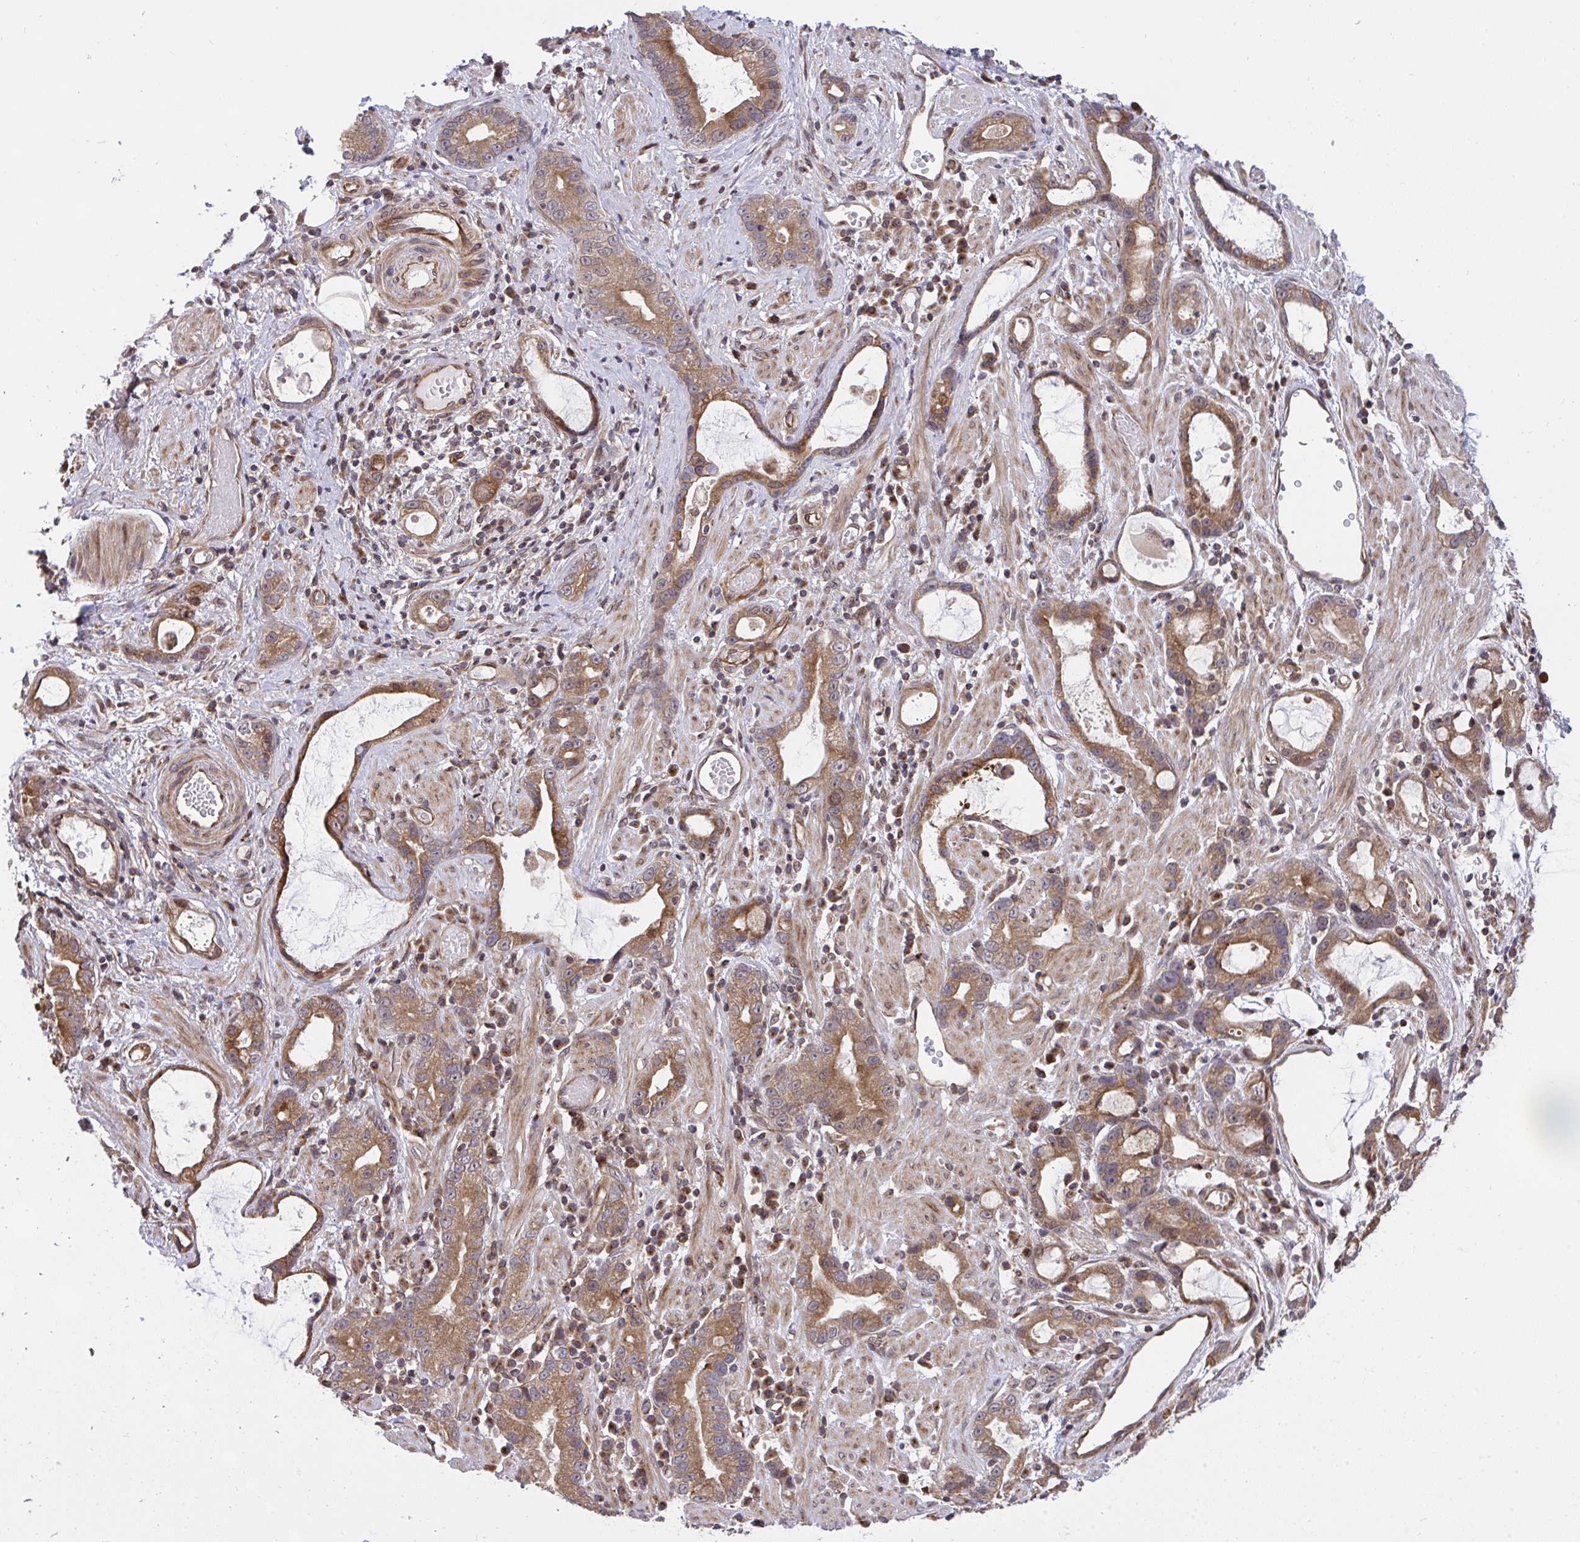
{"staining": {"intensity": "moderate", "quantity": ">75%", "location": "cytoplasmic/membranous"}, "tissue": "stomach cancer", "cell_type": "Tumor cells", "image_type": "cancer", "snomed": [{"axis": "morphology", "description": "Adenocarcinoma, NOS"}, {"axis": "topography", "description": "Stomach"}], "caption": "Adenocarcinoma (stomach) stained with immunohistochemistry exhibits moderate cytoplasmic/membranous expression in about >75% of tumor cells.", "gene": "ERI1", "patient": {"sex": "male", "age": 55}}